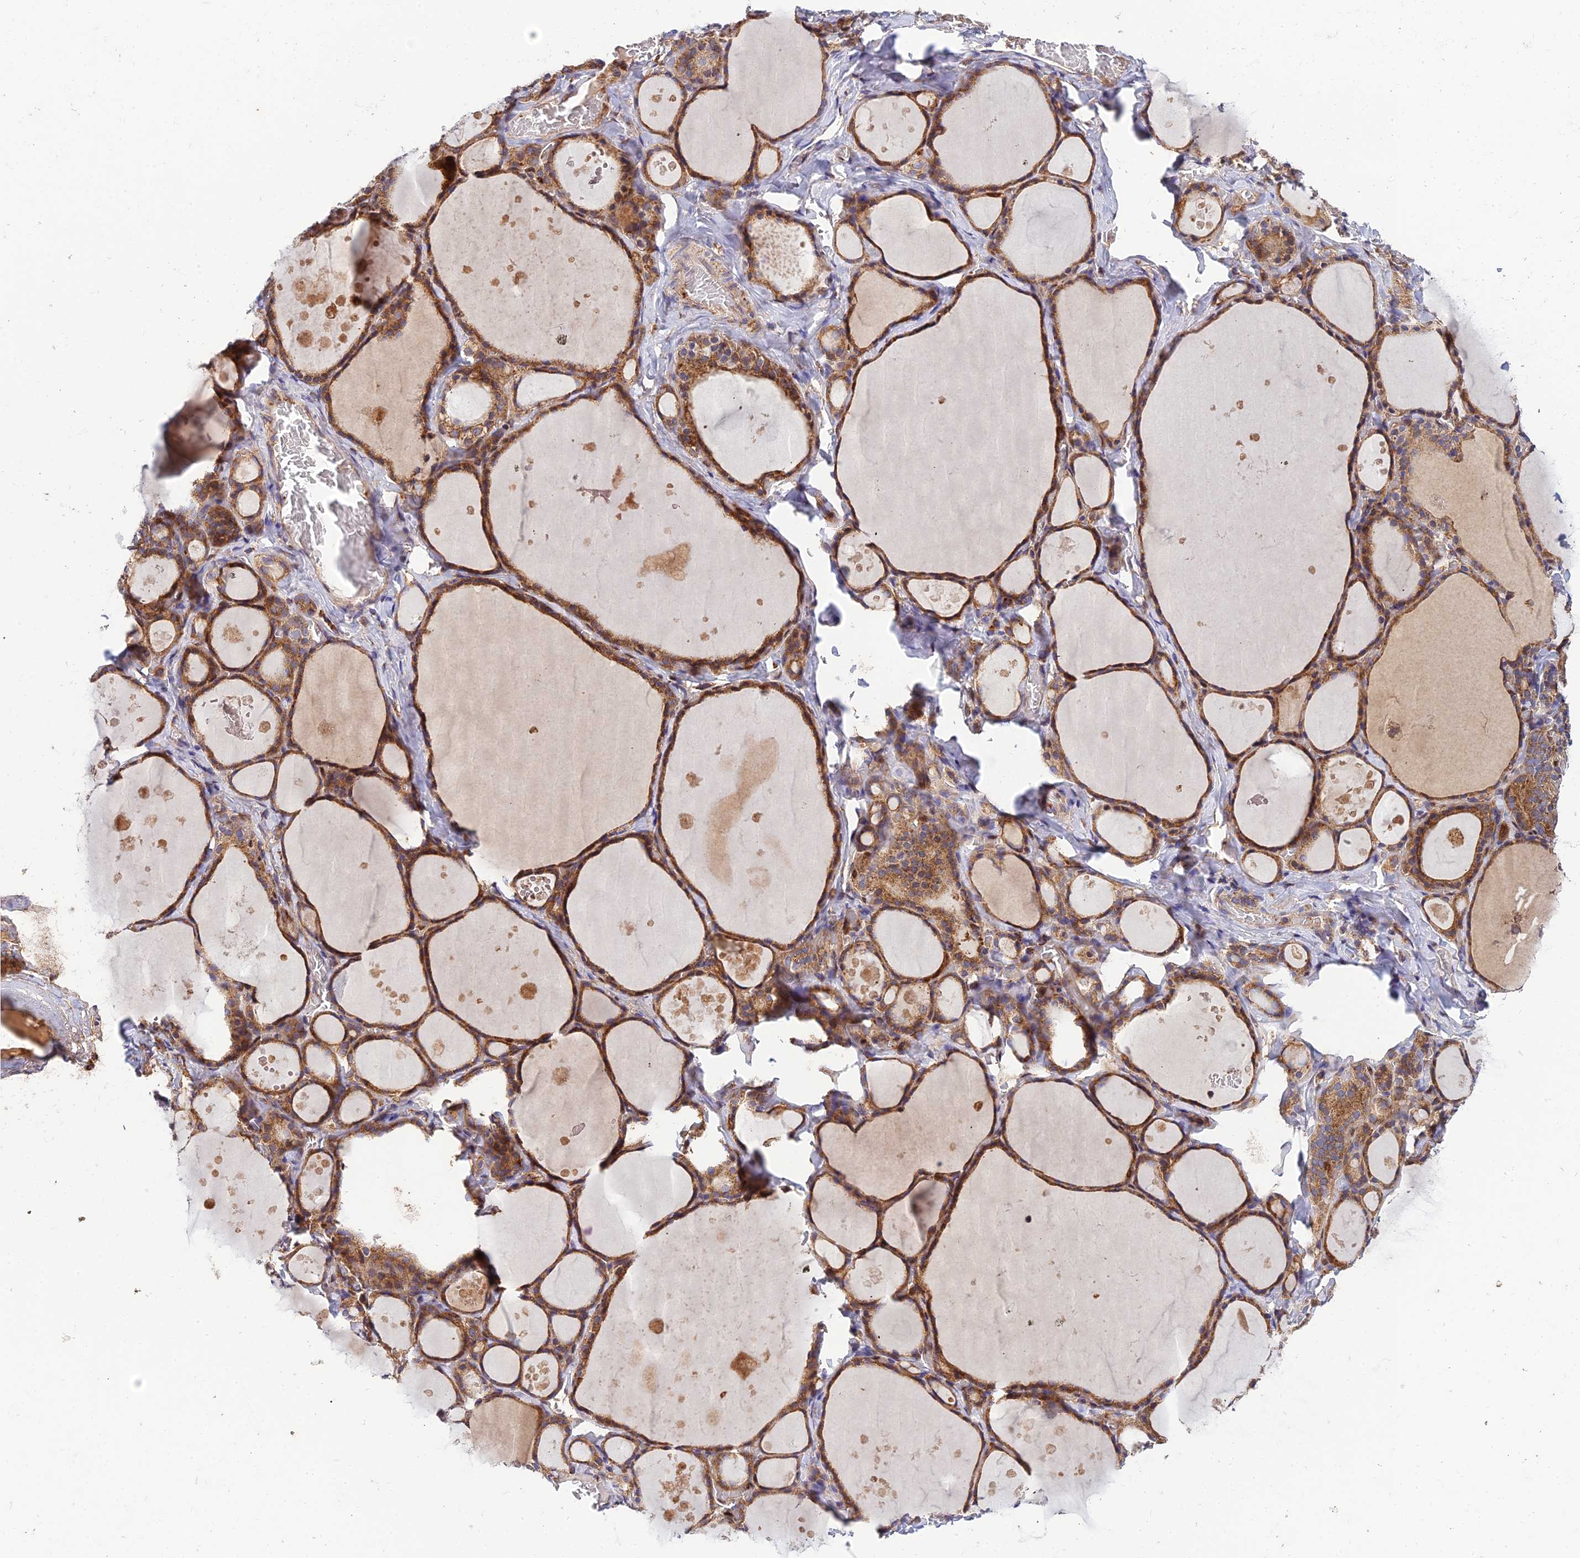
{"staining": {"intensity": "moderate", "quantity": ">75%", "location": "cytoplasmic/membranous"}, "tissue": "thyroid gland", "cell_type": "Glandular cells", "image_type": "normal", "snomed": [{"axis": "morphology", "description": "Normal tissue, NOS"}, {"axis": "topography", "description": "Thyroid gland"}], "caption": "Immunohistochemistry of normal human thyroid gland demonstrates medium levels of moderate cytoplasmic/membranous expression in about >75% of glandular cells. The staining was performed using DAB, with brown indicating positive protein expression. Nuclei are stained blue with hematoxylin.", "gene": "PODNL1", "patient": {"sex": "male", "age": 56}}